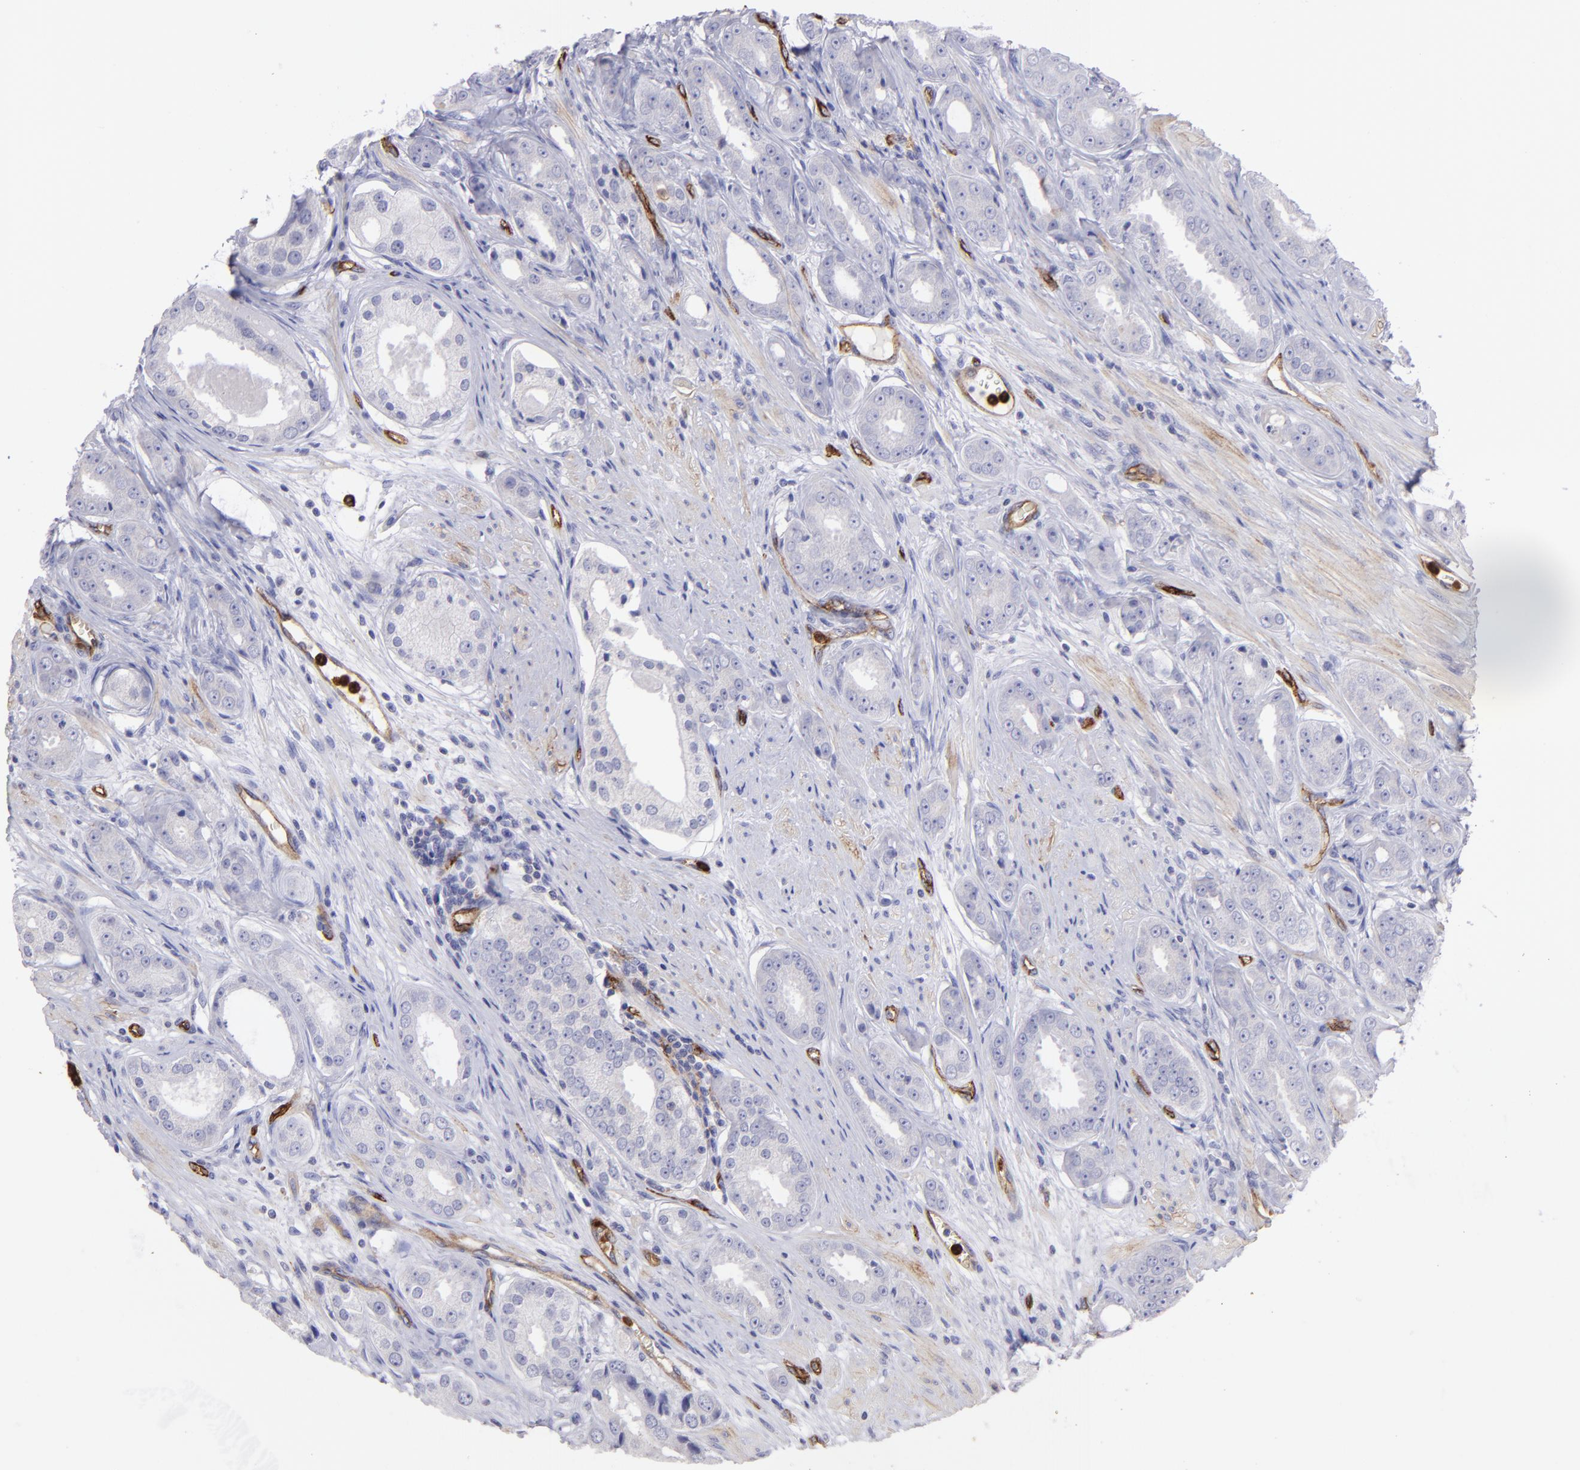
{"staining": {"intensity": "negative", "quantity": "none", "location": "none"}, "tissue": "prostate cancer", "cell_type": "Tumor cells", "image_type": "cancer", "snomed": [{"axis": "morphology", "description": "Adenocarcinoma, Medium grade"}, {"axis": "topography", "description": "Prostate"}], "caption": "IHC of prostate medium-grade adenocarcinoma demonstrates no positivity in tumor cells. Nuclei are stained in blue.", "gene": "DYSF", "patient": {"sex": "male", "age": 53}}